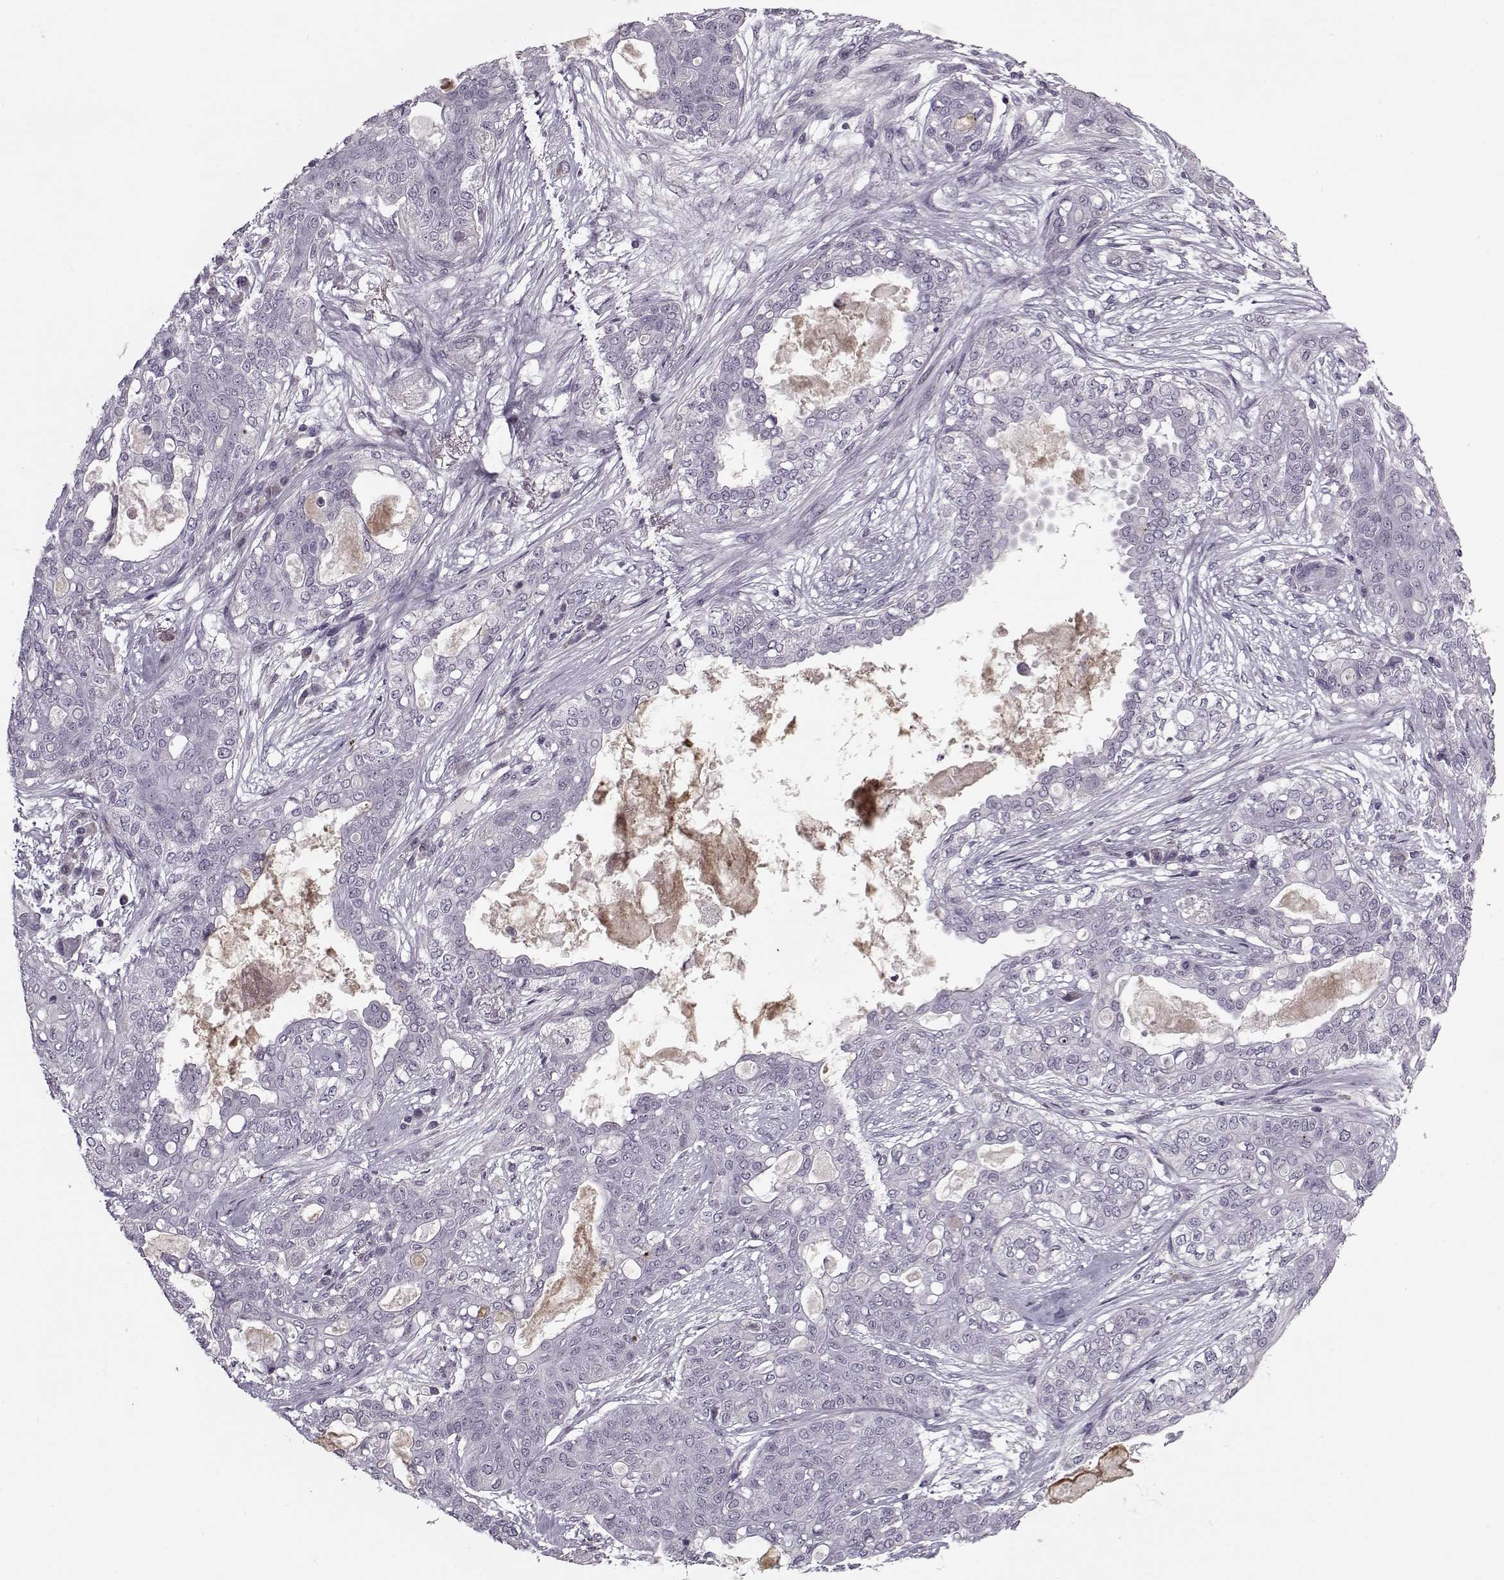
{"staining": {"intensity": "negative", "quantity": "none", "location": "none"}, "tissue": "lung cancer", "cell_type": "Tumor cells", "image_type": "cancer", "snomed": [{"axis": "morphology", "description": "Squamous cell carcinoma, NOS"}, {"axis": "topography", "description": "Lung"}], "caption": "Immunohistochemistry histopathology image of neoplastic tissue: squamous cell carcinoma (lung) stained with DAB reveals no significant protein staining in tumor cells. (Stains: DAB (3,3'-diaminobenzidine) IHC with hematoxylin counter stain, Microscopy: brightfield microscopy at high magnification).", "gene": "KRT9", "patient": {"sex": "female", "age": 70}}